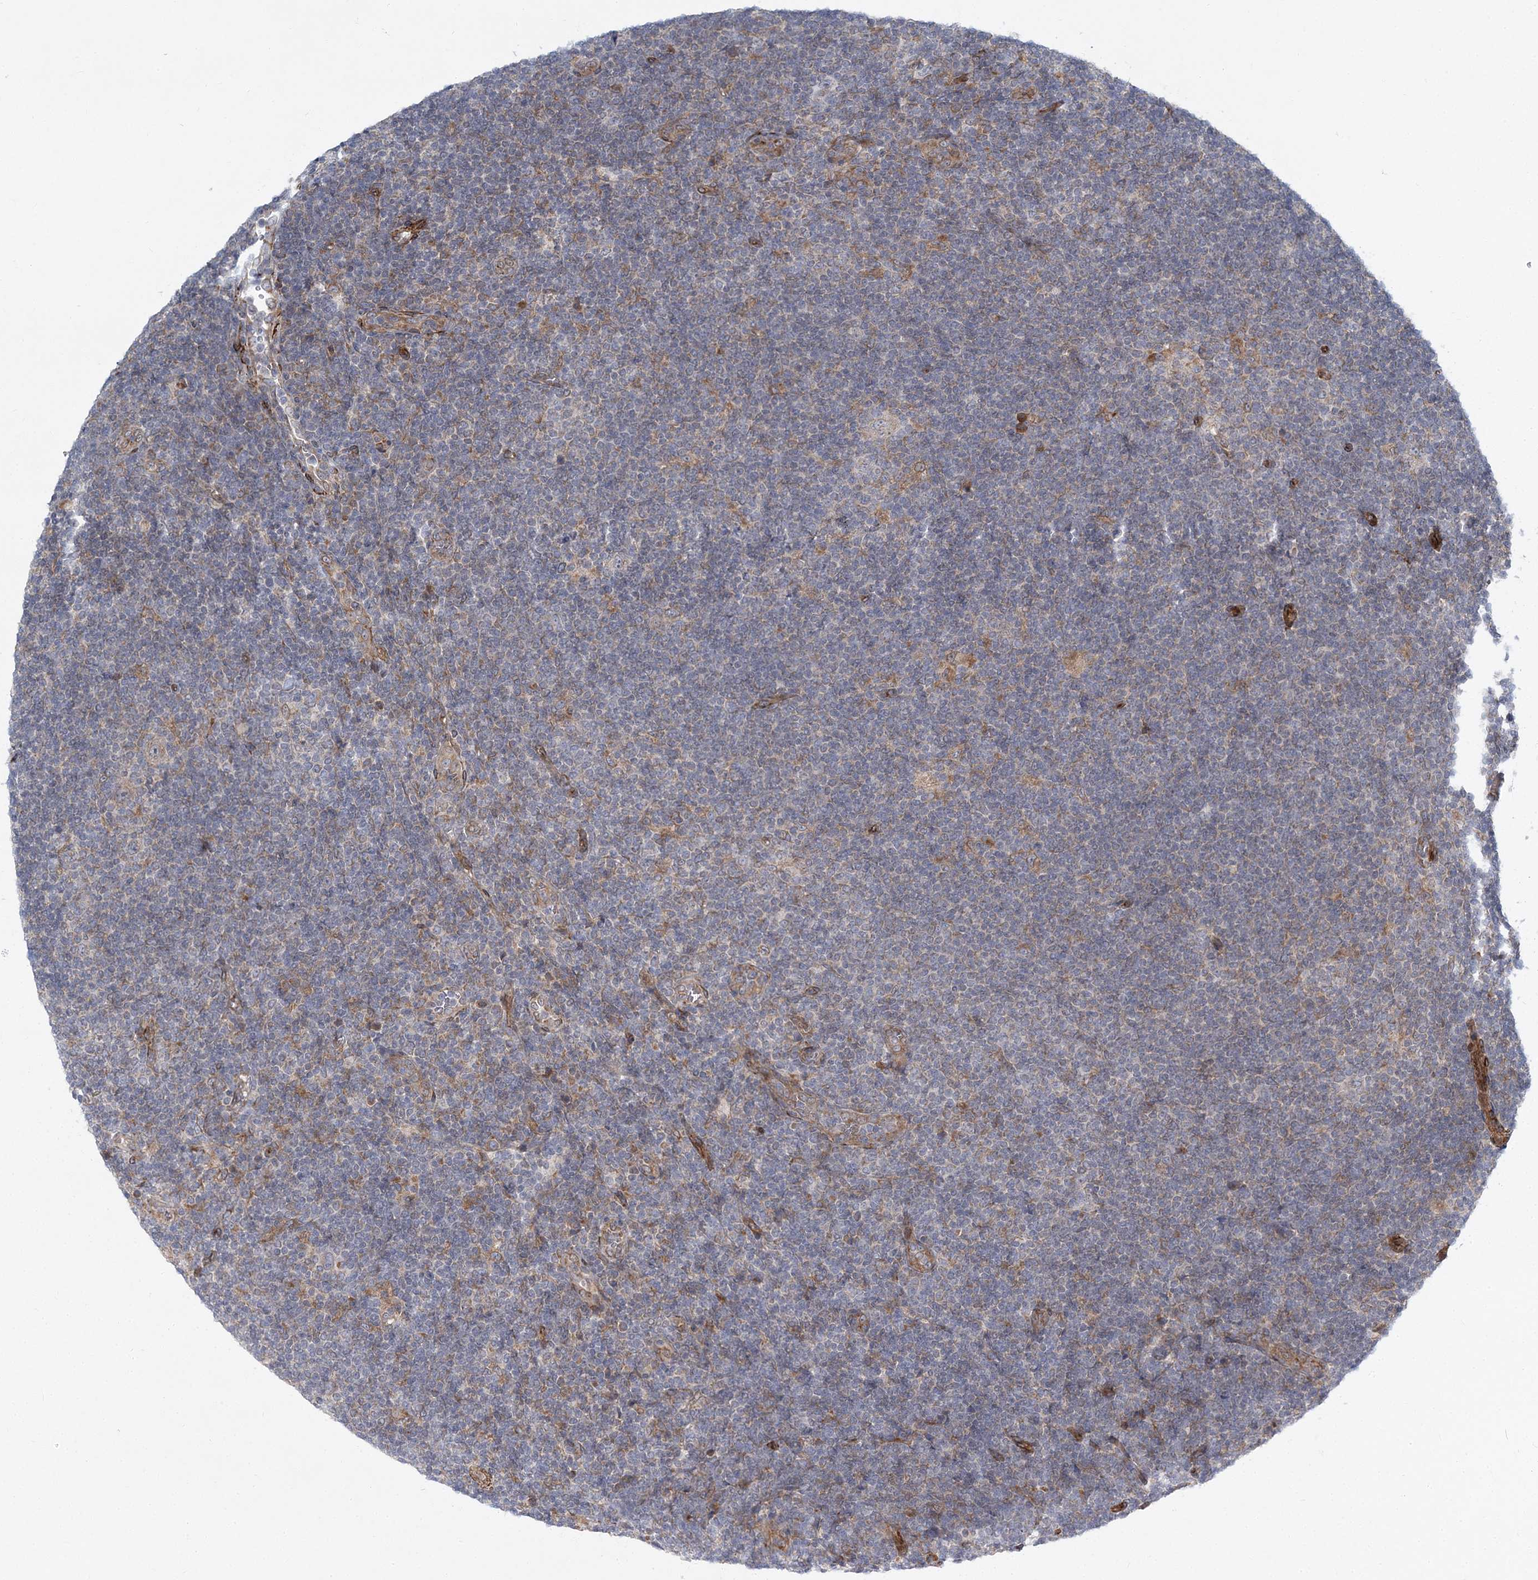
{"staining": {"intensity": "negative", "quantity": "none", "location": "none"}, "tissue": "lymphoma", "cell_type": "Tumor cells", "image_type": "cancer", "snomed": [{"axis": "morphology", "description": "Hodgkin's disease, NOS"}, {"axis": "topography", "description": "Lymph node"}], "caption": "Histopathology image shows no significant protein positivity in tumor cells of Hodgkin's disease.", "gene": "NBAS", "patient": {"sex": "female", "age": 57}}